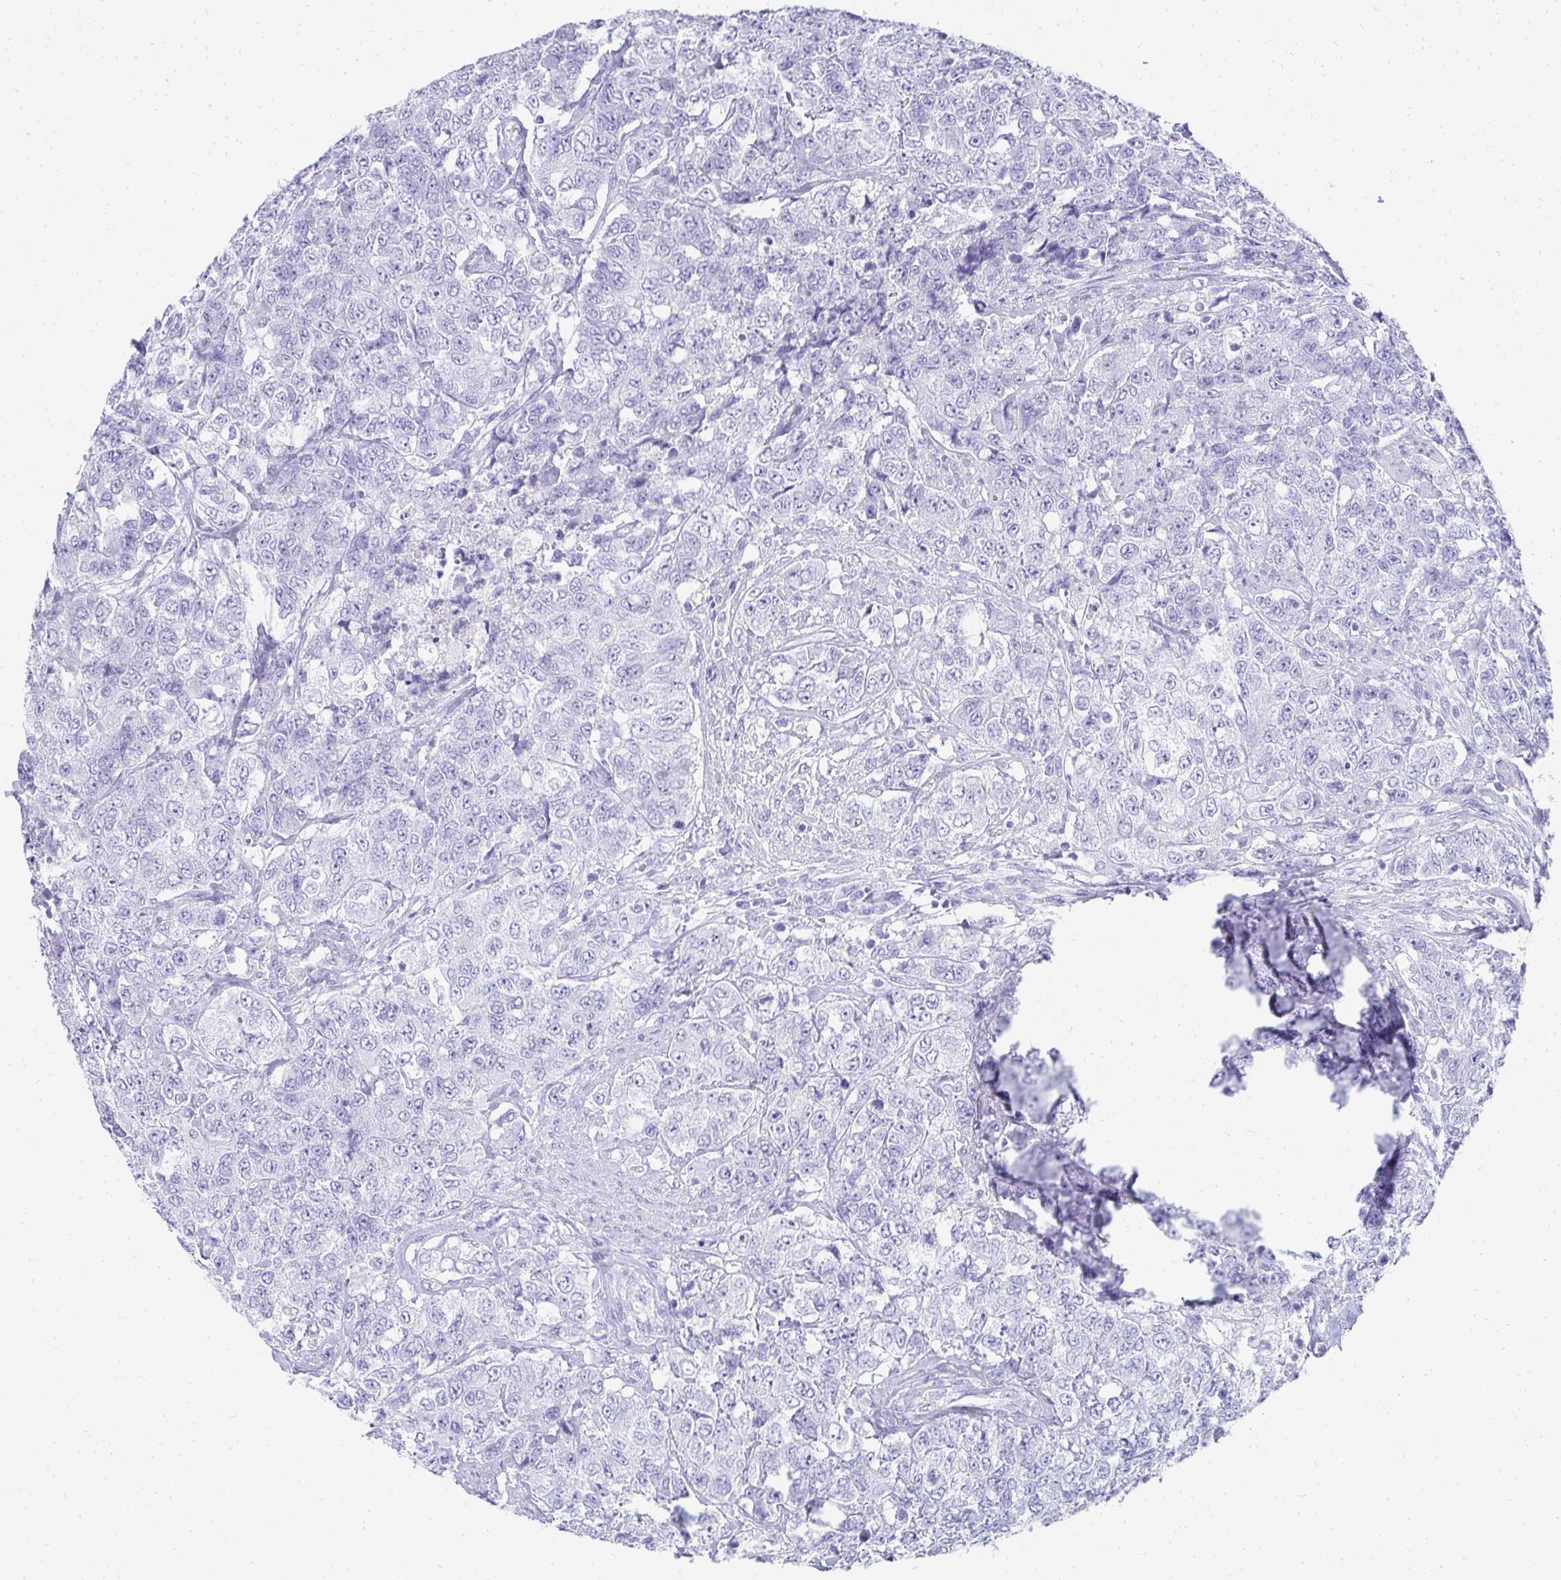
{"staining": {"intensity": "negative", "quantity": "none", "location": "none"}, "tissue": "urothelial cancer", "cell_type": "Tumor cells", "image_type": "cancer", "snomed": [{"axis": "morphology", "description": "Urothelial carcinoma, High grade"}, {"axis": "topography", "description": "Urinary bladder"}], "caption": "Tumor cells are negative for protein expression in human urothelial carcinoma (high-grade).", "gene": "TNNT1", "patient": {"sex": "female", "age": 78}}